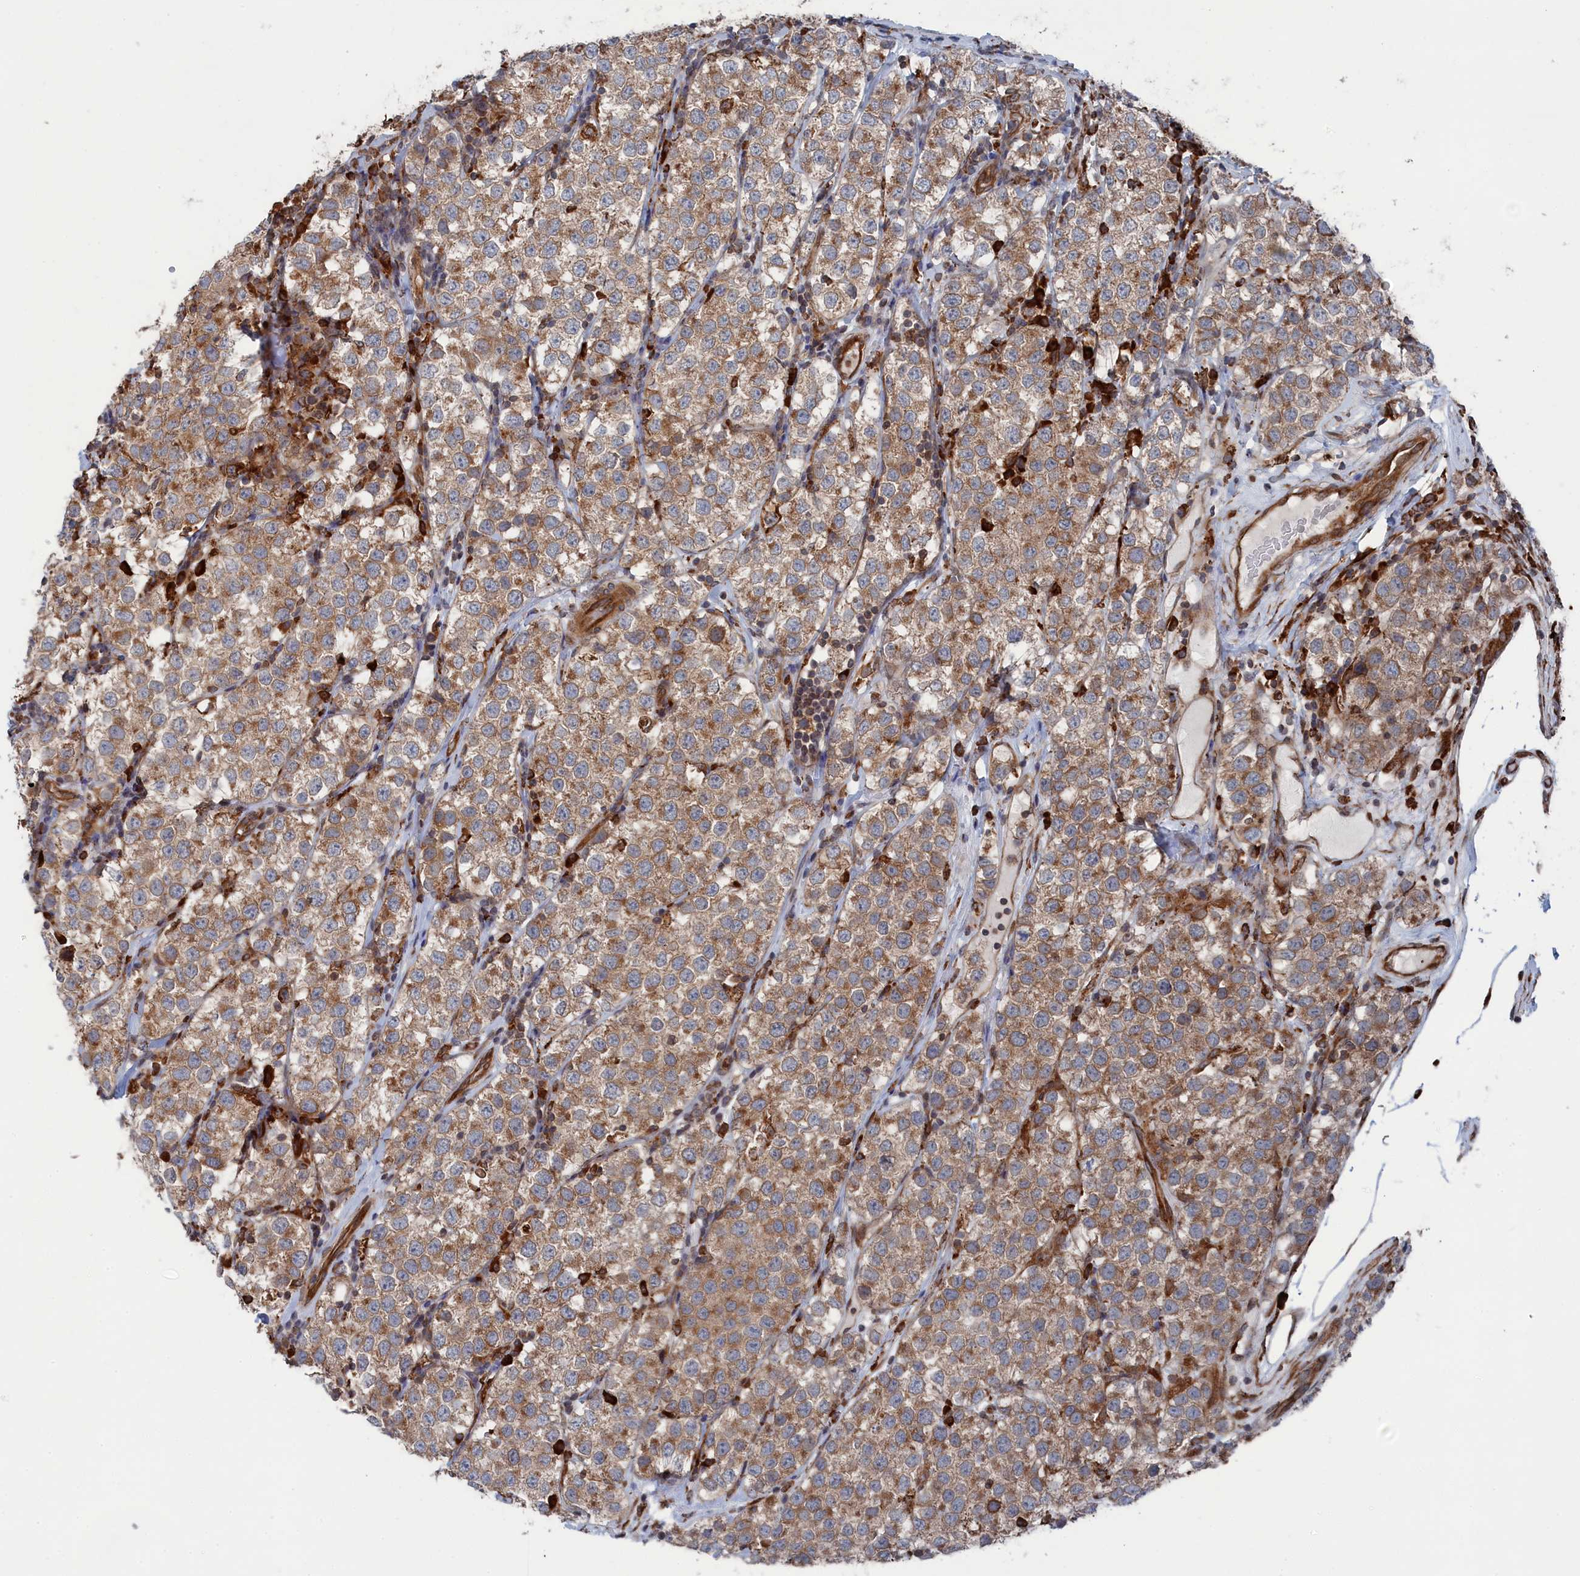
{"staining": {"intensity": "moderate", "quantity": ">75%", "location": "cytoplasmic/membranous"}, "tissue": "testis cancer", "cell_type": "Tumor cells", "image_type": "cancer", "snomed": [{"axis": "morphology", "description": "Seminoma, NOS"}, {"axis": "topography", "description": "Testis"}], "caption": "A high-resolution micrograph shows immunohistochemistry staining of testis seminoma, which displays moderate cytoplasmic/membranous expression in about >75% of tumor cells.", "gene": "BPIFB6", "patient": {"sex": "male", "age": 34}}